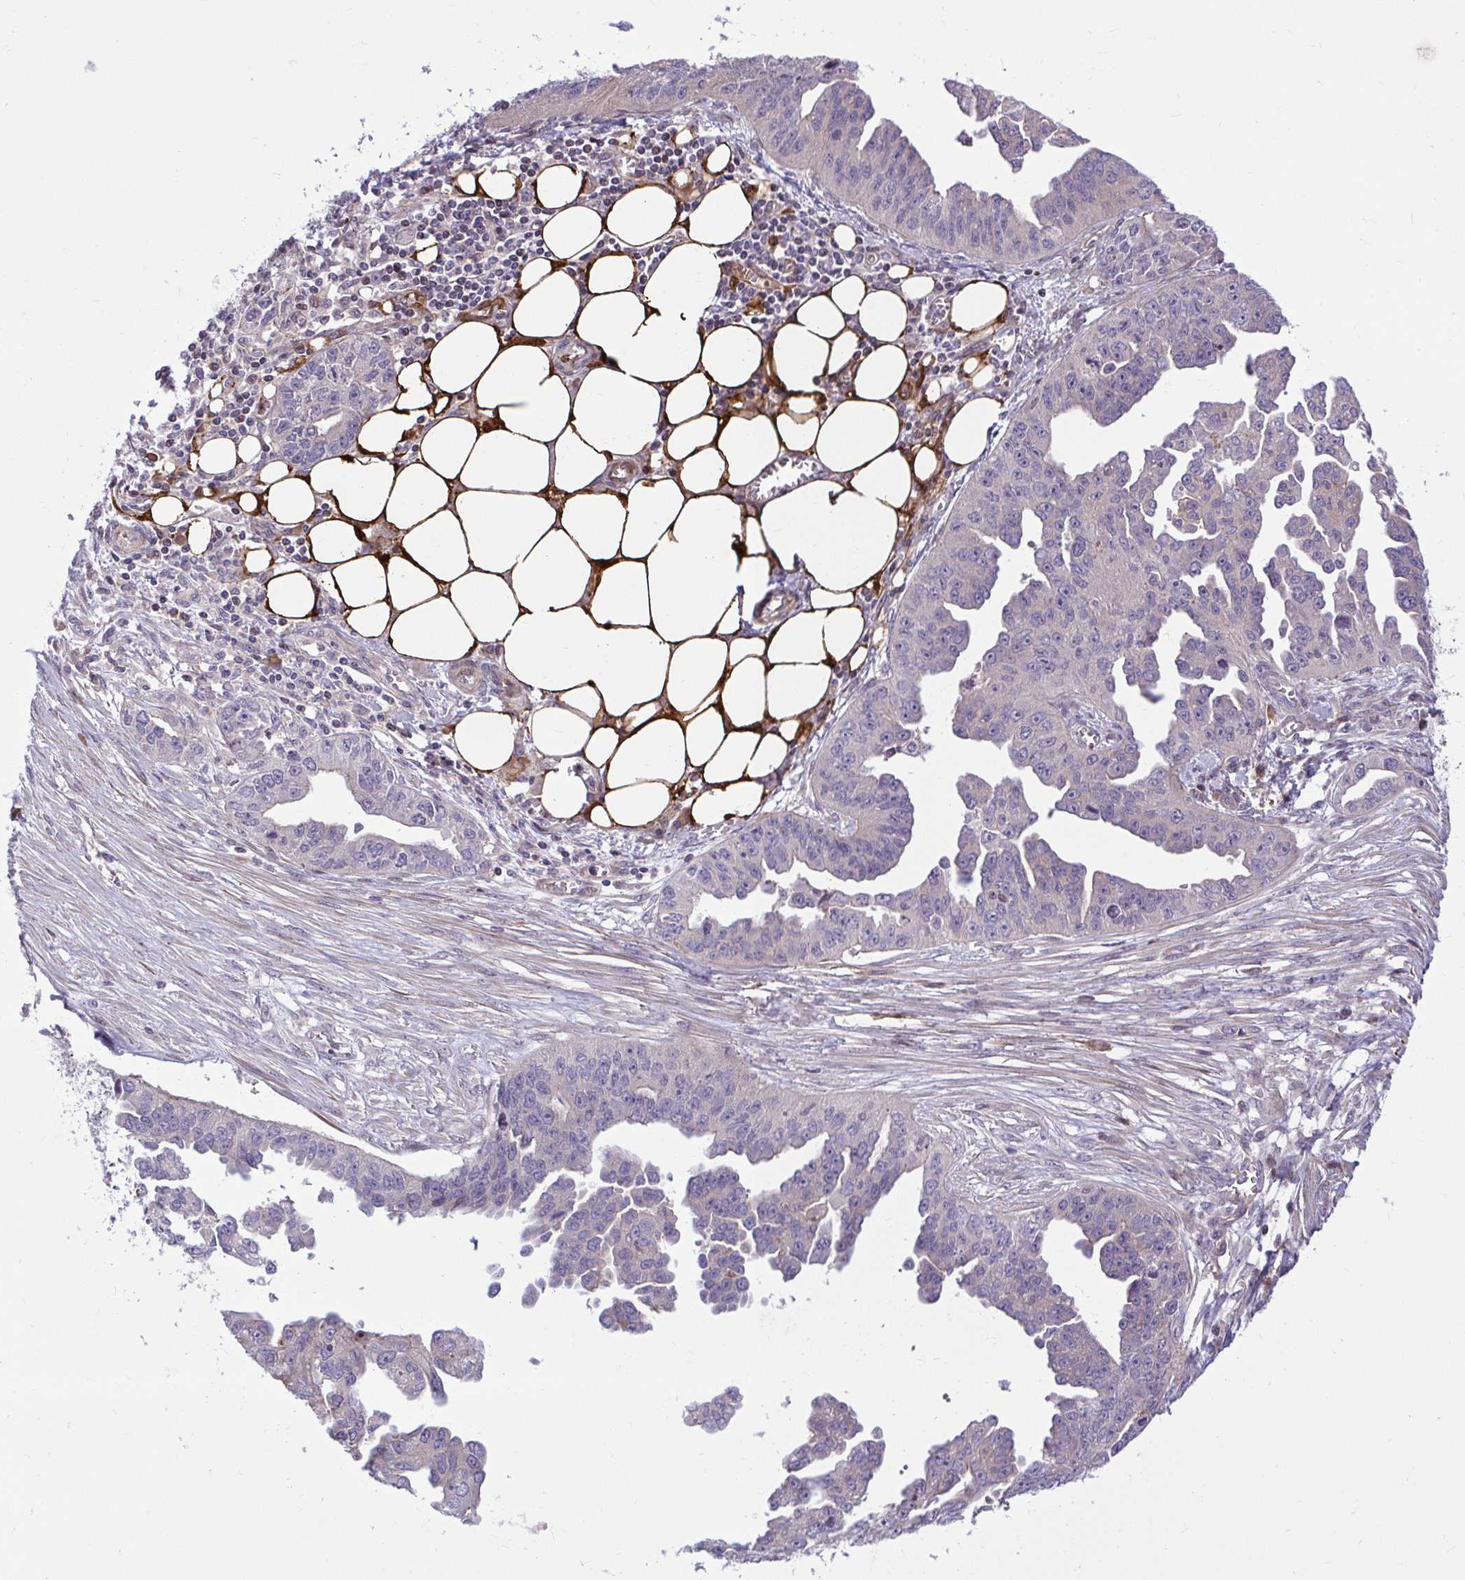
{"staining": {"intensity": "negative", "quantity": "none", "location": "none"}, "tissue": "ovarian cancer", "cell_type": "Tumor cells", "image_type": "cancer", "snomed": [{"axis": "morphology", "description": "Cystadenocarcinoma, serous, NOS"}, {"axis": "topography", "description": "Ovary"}], "caption": "Immunohistochemical staining of human ovarian cancer reveals no significant expression in tumor cells. Nuclei are stained in blue.", "gene": "ZSCAN9", "patient": {"sex": "female", "age": 75}}